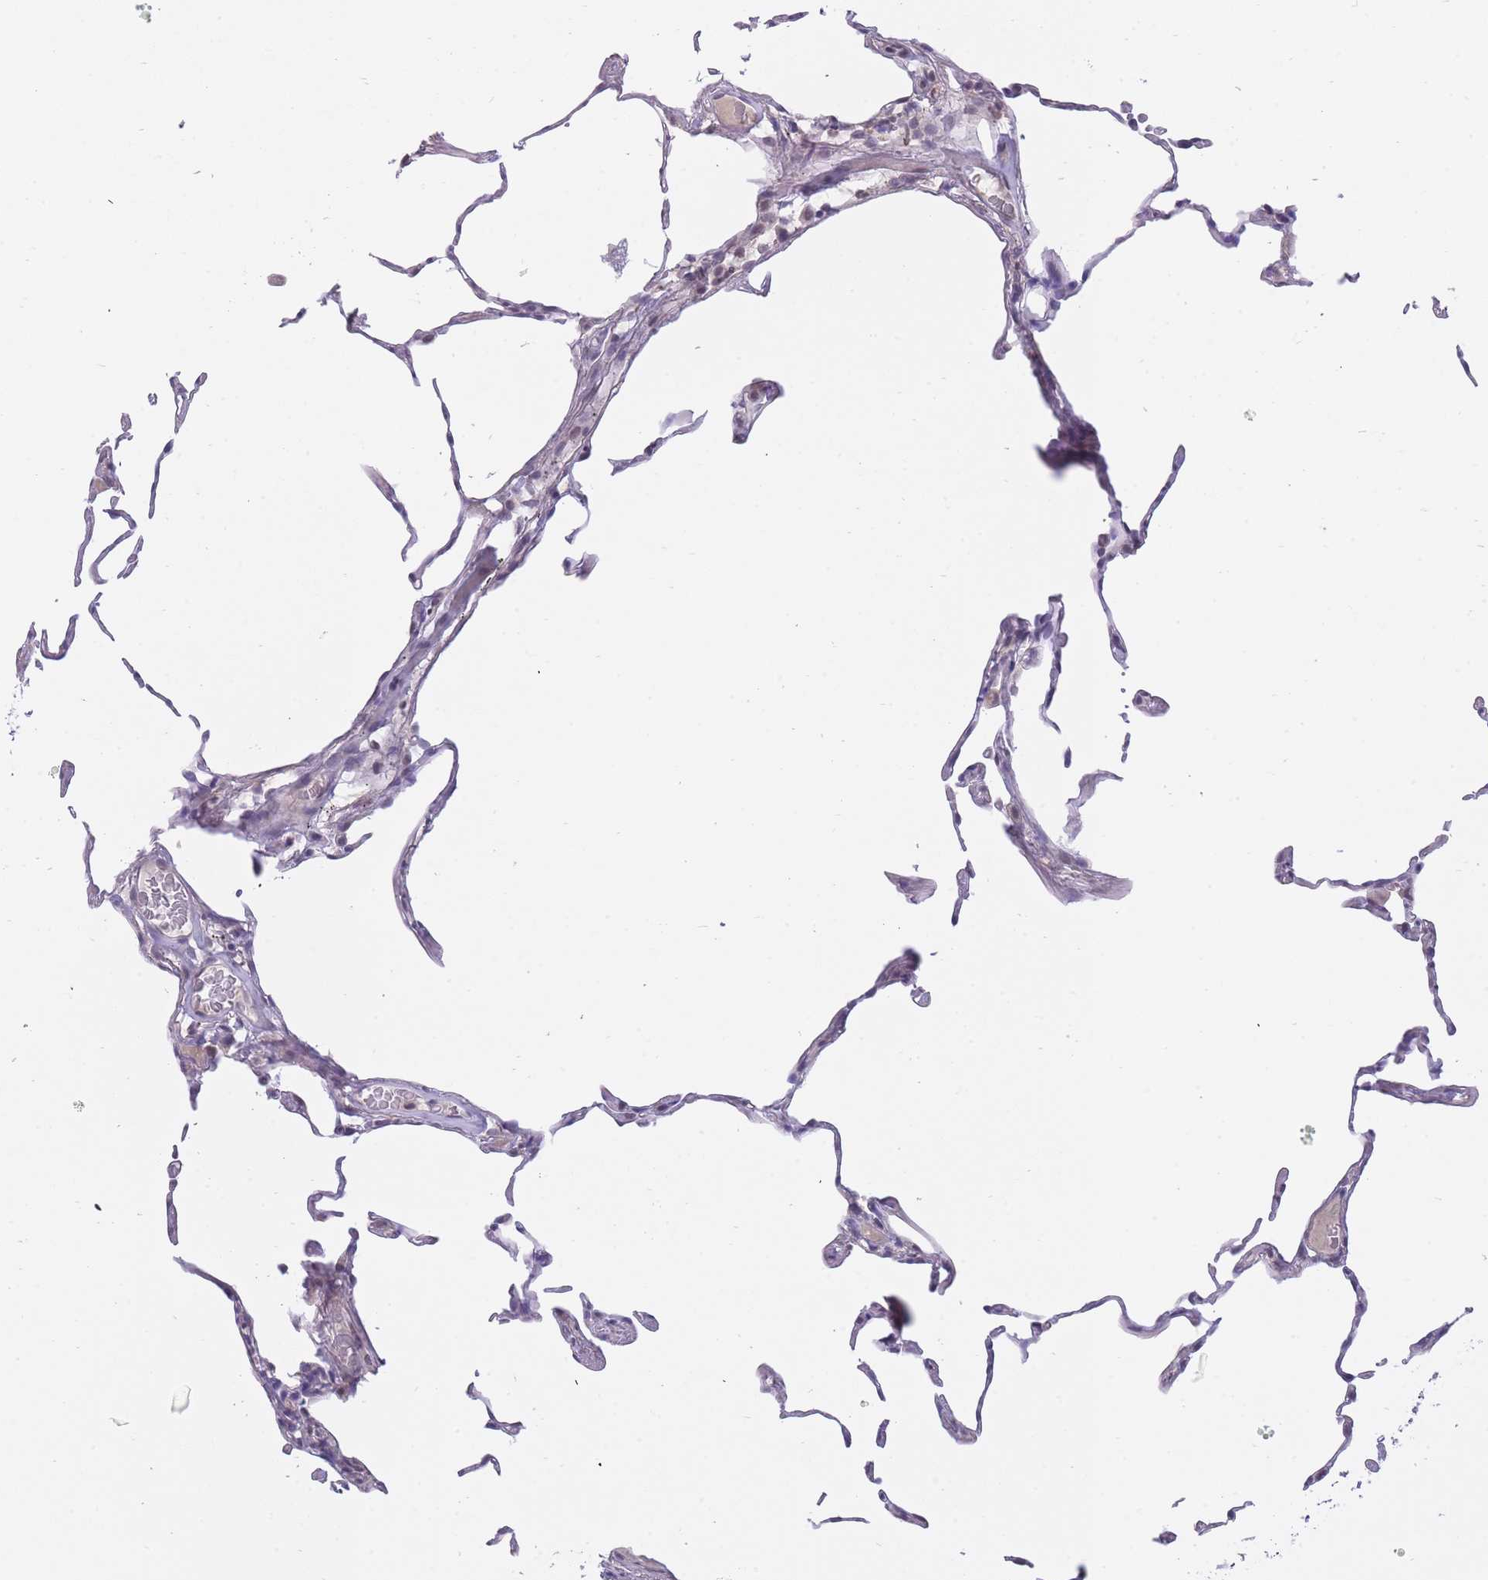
{"staining": {"intensity": "negative", "quantity": "none", "location": "none"}, "tissue": "lung", "cell_type": "Alveolar cells", "image_type": "normal", "snomed": [{"axis": "morphology", "description": "Normal tissue, NOS"}, {"axis": "topography", "description": "Lung"}], "caption": "Immunohistochemistry of benign lung demonstrates no expression in alveolar cells.", "gene": "GOLGA6L1", "patient": {"sex": "female", "age": 57}}